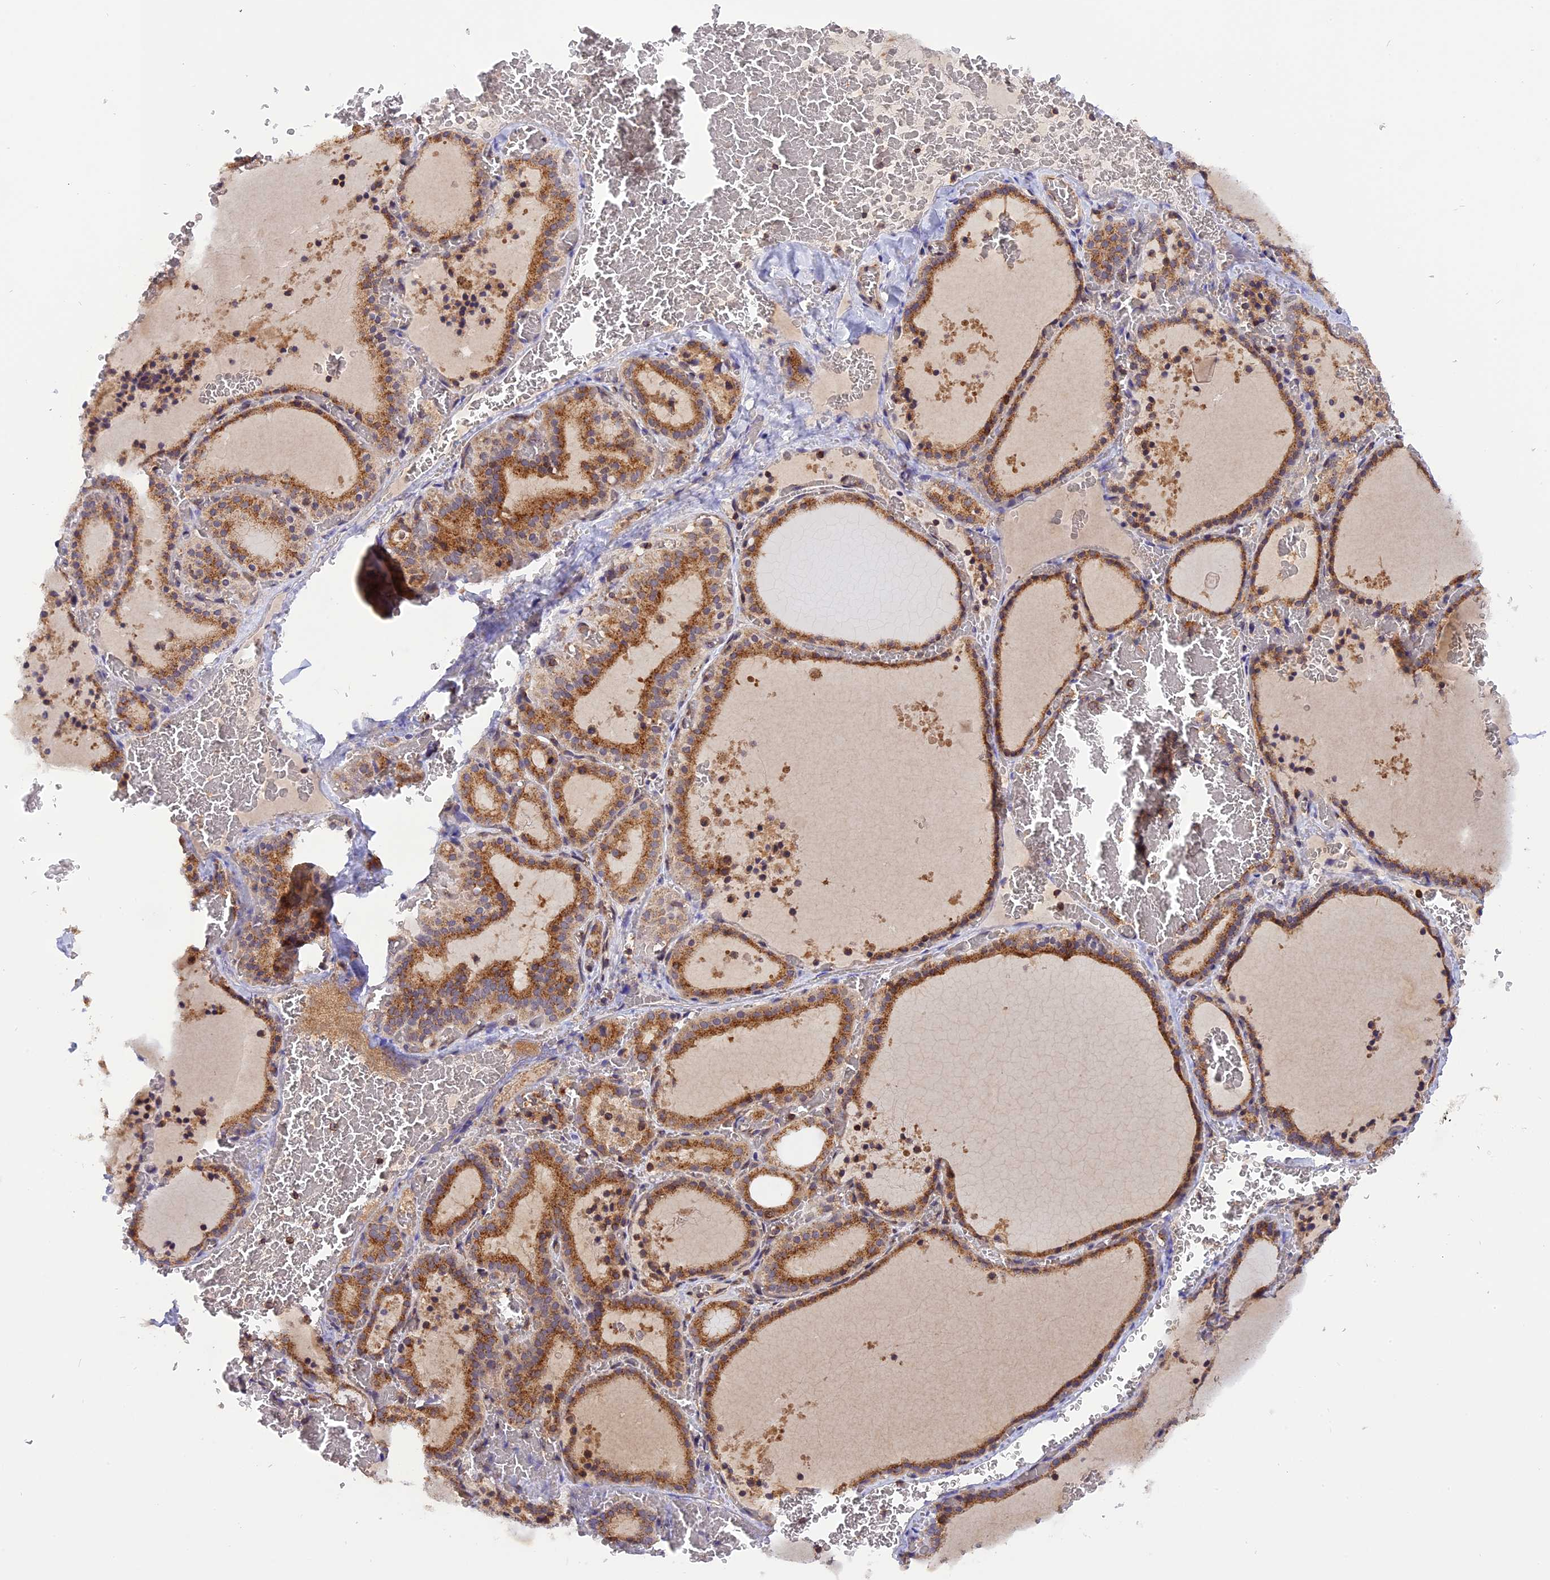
{"staining": {"intensity": "moderate", "quantity": ">75%", "location": "cytoplasmic/membranous"}, "tissue": "thyroid gland", "cell_type": "Glandular cells", "image_type": "normal", "snomed": [{"axis": "morphology", "description": "Normal tissue, NOS"}, {"axis": "topography", "description": "Thyroid gland"}], "caption": "IHC of benign thyroid gland demonstrates medium levels of moderate cytoplasmic/membranous expression in about >75% of glandular cells.", "gene": "PEX3", "patient": {"sex": "female", "age": 39}}